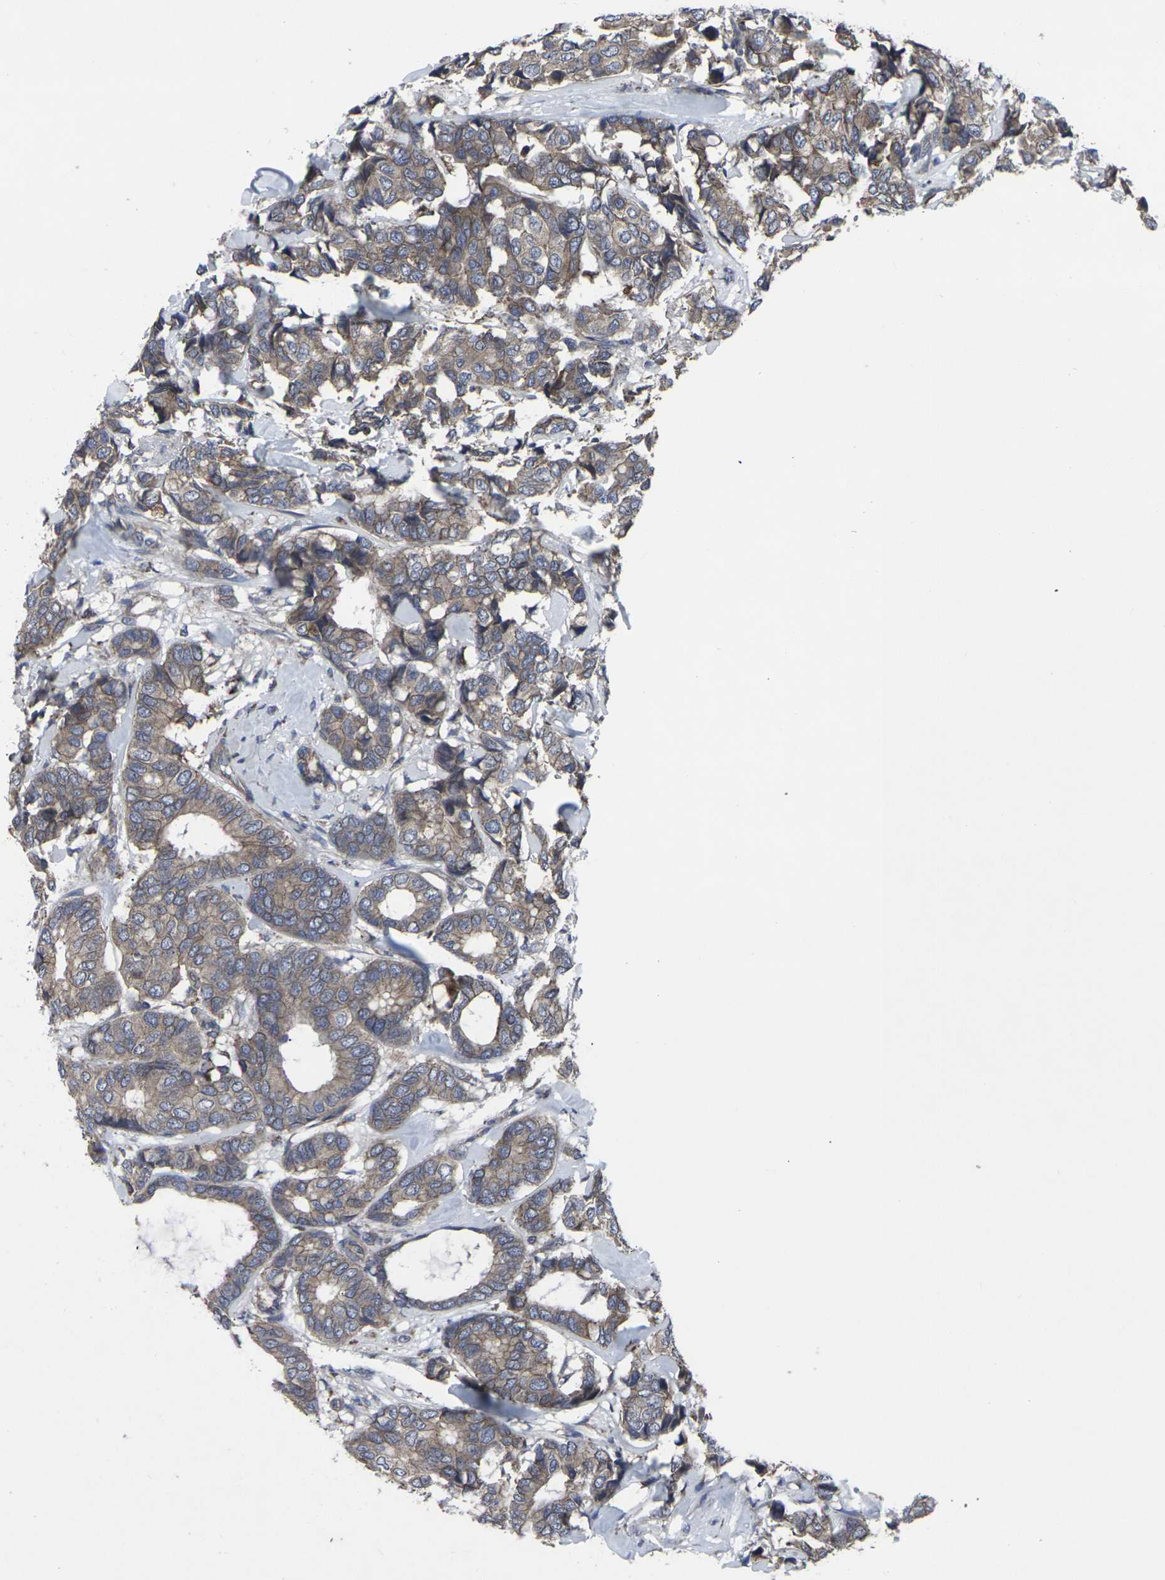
{"staining": {"intensity": "moderate", "quantity": ">75%", "location": "cytoplasmic/membranous"}, "tissue": "breast cancer", "cell_type": "Tumor cells", "image_type": "cancer", "snomed": [{"axis": "morphology", "description": "Duct carcinoma"}, {"axis": "topography", "description": "Breast"}], "caption": "The immunohistochemical stain highlights moderate cytoplasmic/membranous expression in tumor cells of breast infiltrating ductal carcinoma tissue. The protein of interest is stained brown, and the nuclei are stained in blue (DAB IHC with brightfield microscopy, high magnification).", "gene": "MAPKAPK2", "patient": {"sex": "female", "age": 87}}